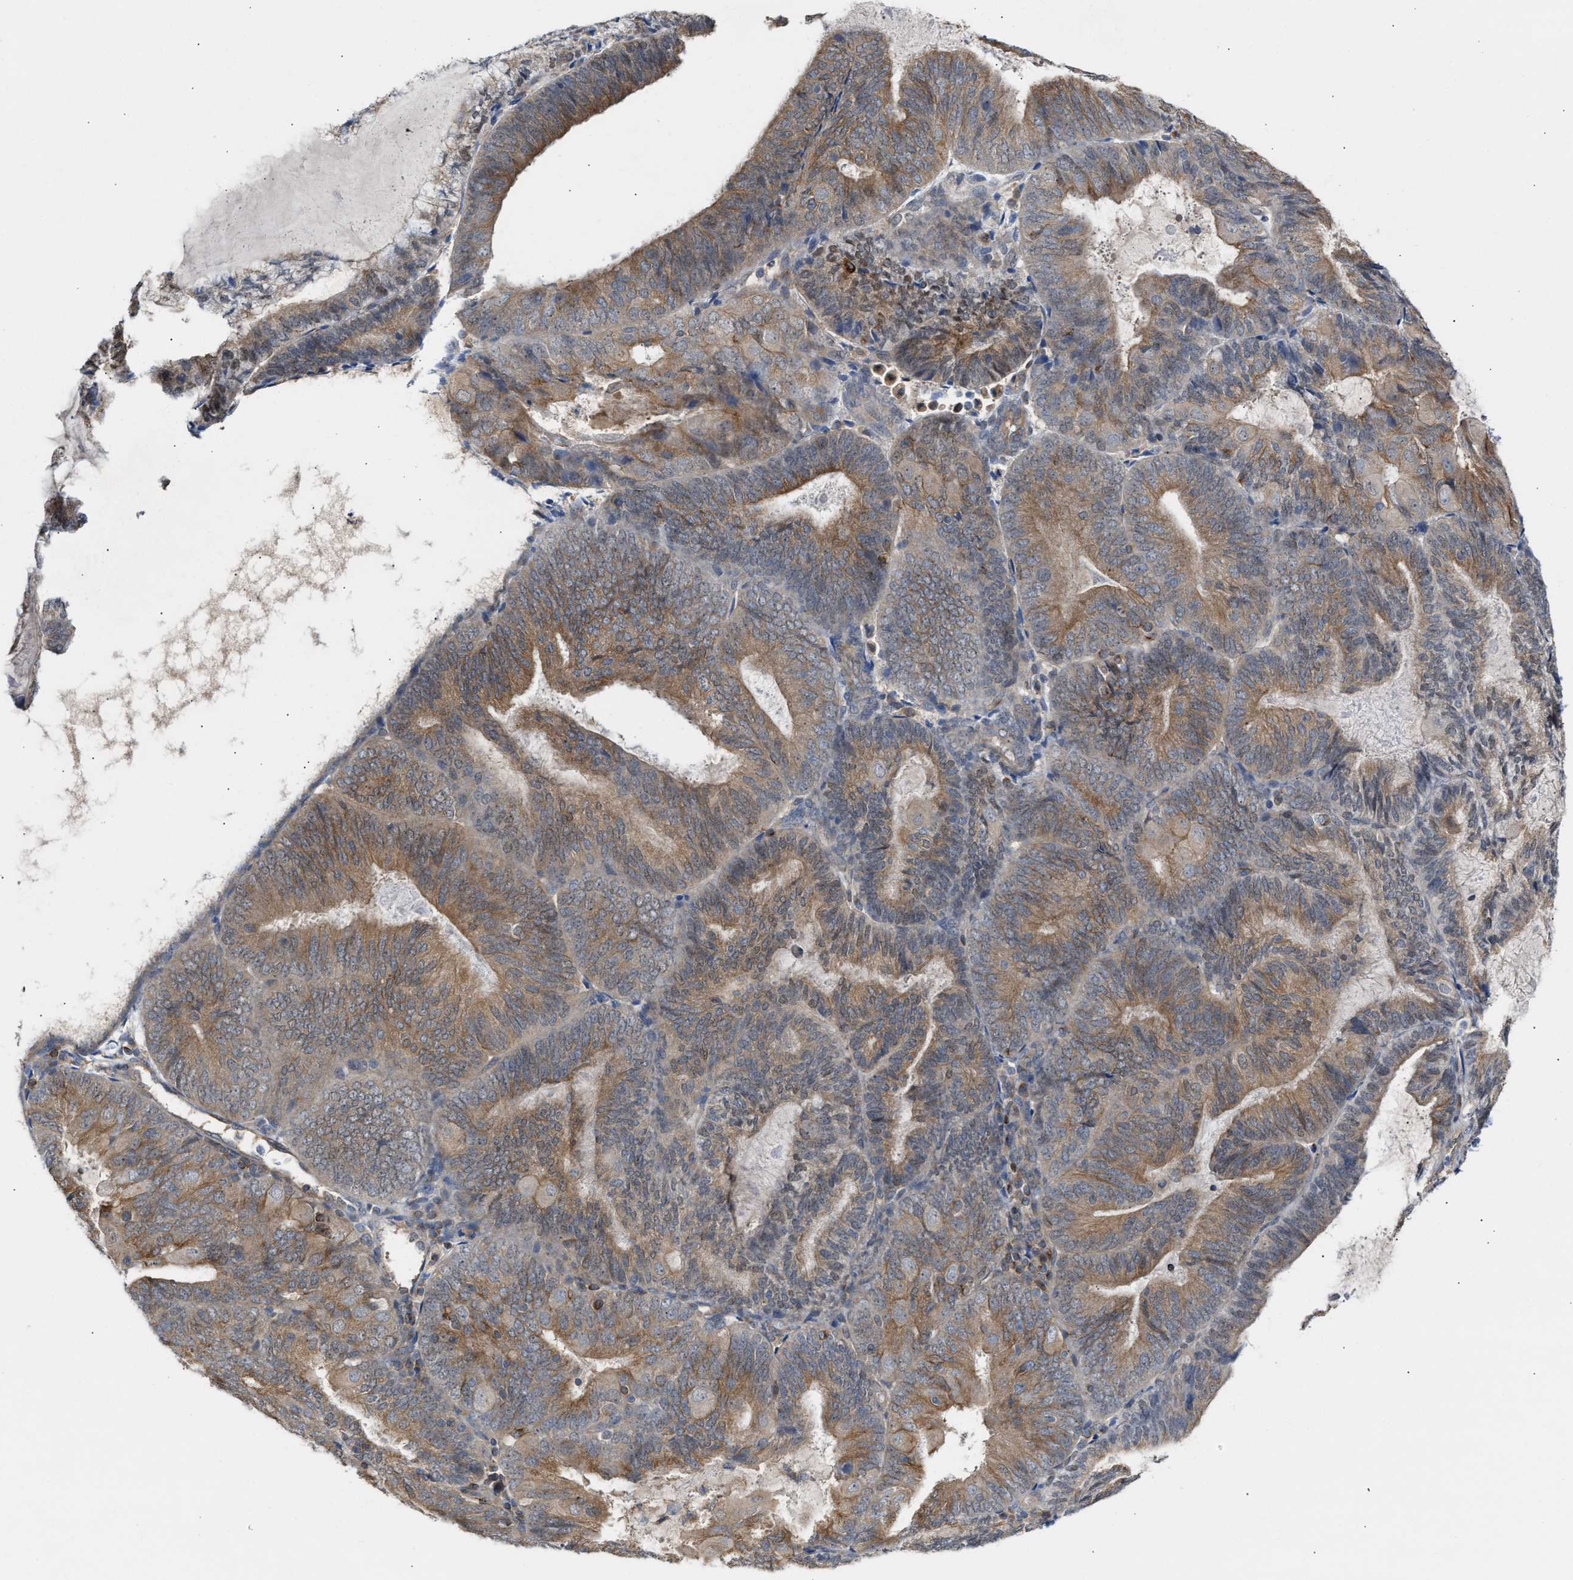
{"staining": {"intensity": "moderate", "quantity": ">75%", "location": "cytoplasmic/membranous"}, "tissue": "endometrial cancer", "cell_type": "Tumor cells", "image_type": "cancer", "snomed": [{"axis": "morphology", "description": "Adenocarcinoma, NOS"}, {"axis": "topography", "description": "Endometrium"}], "caption": "High-power microscopy captured an immunohistochemistry photomicrograph of endometrial adenocarcinoma, revealing moderate cytoplasmic/membranous expression in about >75% of tumor cells. Ihc stains the protein of interest in brown and the nuclei are stained blue.", "gene": "BBLN", "patient": {"sex": "female", "age": 81}}